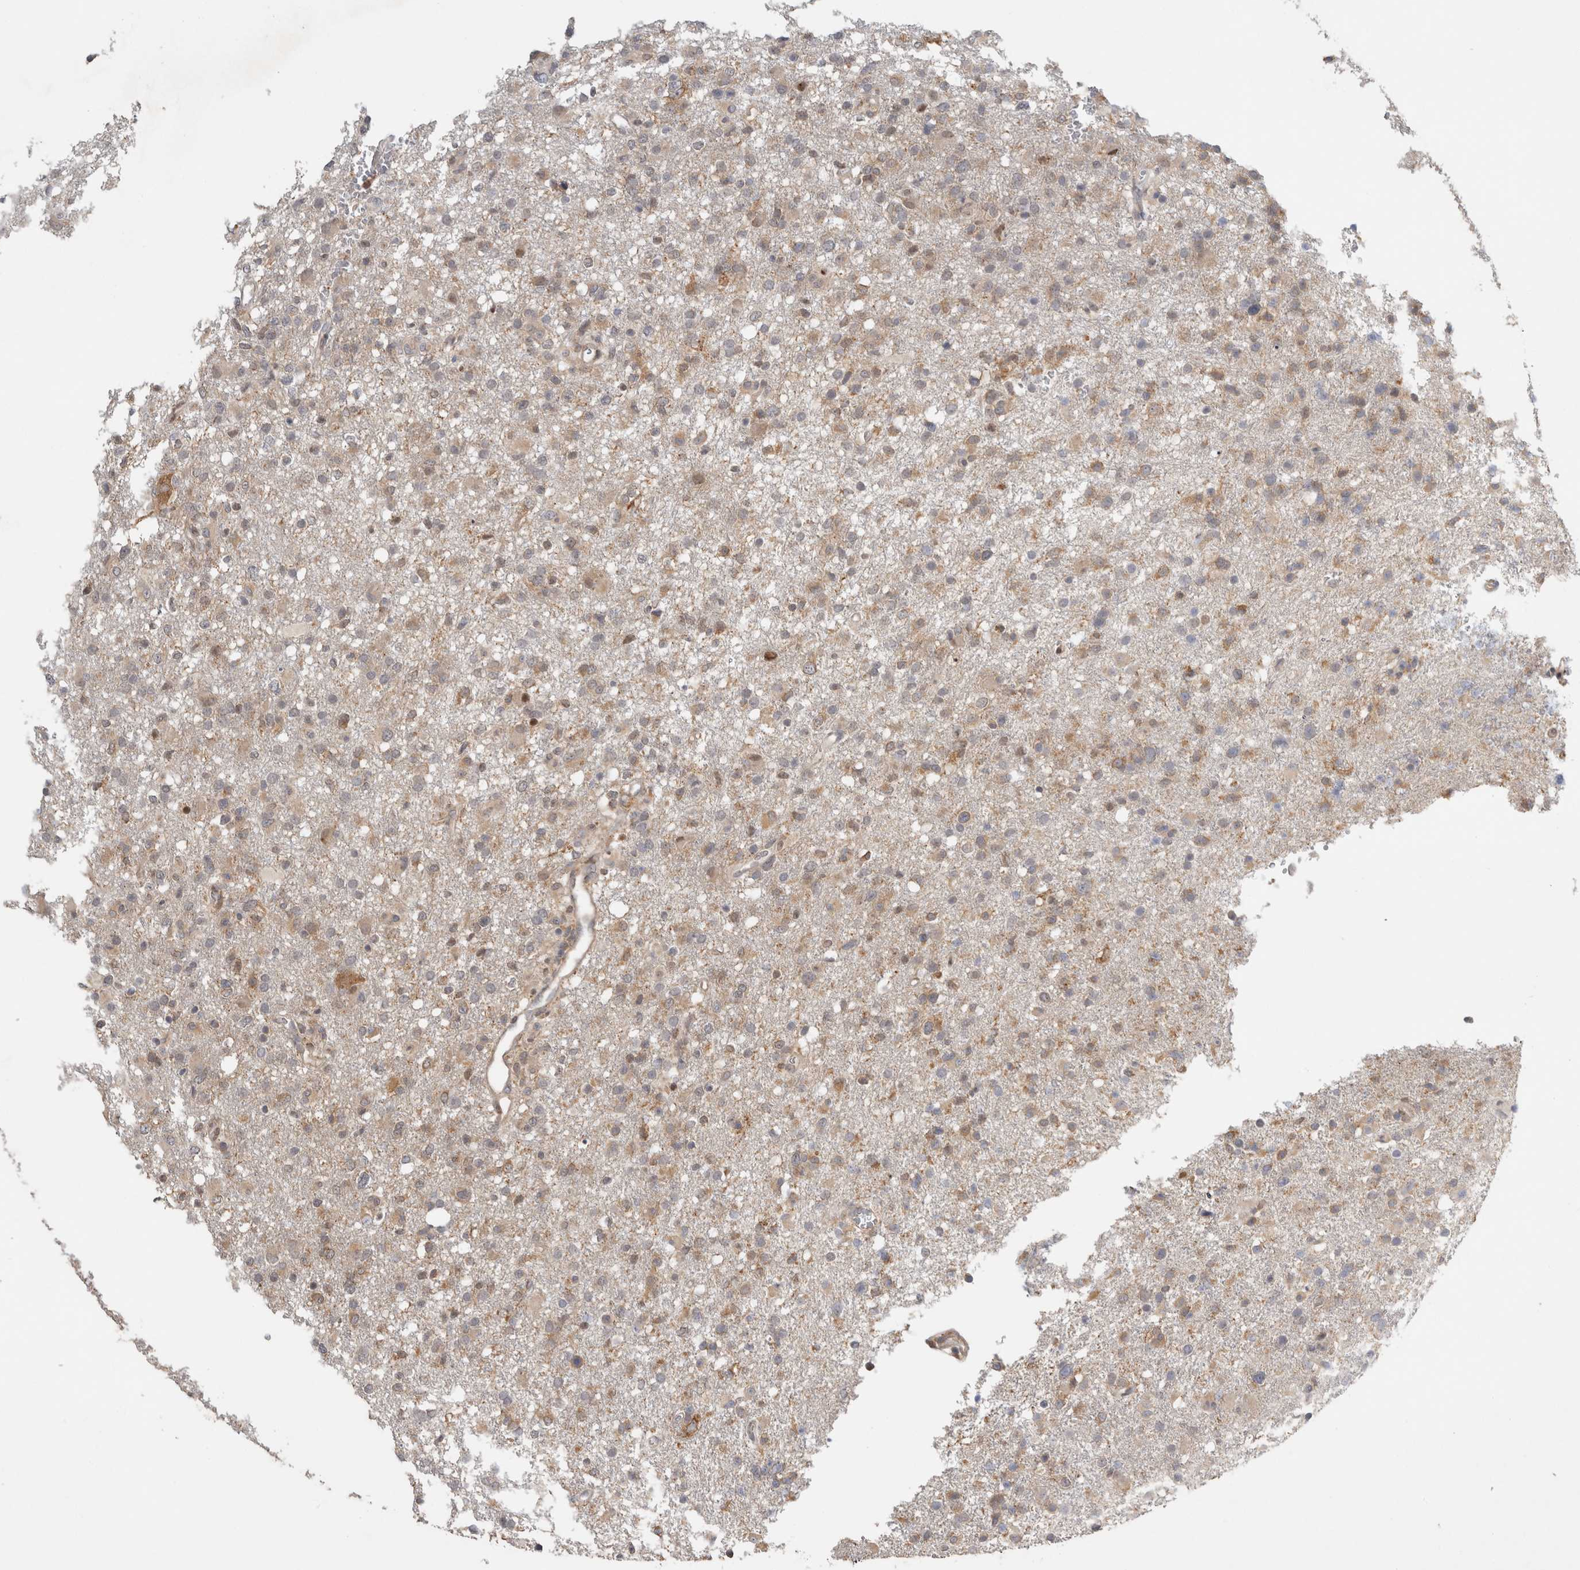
{"staining": {"intensity": "weak", "quantity": "25%-75%", "location": "cytoplasmic/membranous"}, "tissue": "glioma", "cell_type": "Tumor cells", "image_type": "cancer", "snomed": [{"axis": "morphology", "description": "Glioma, malignant, High grade"}, {"axis": "topography", "description": "Brain"}], "caption": "High-grade glioma (malignant) was stained to show a protein in brown. There is low levels of weak cytoplasmic/membranous expression in approximately 25%-75% of tumor cells. The protein of interest is shown in brown color, while the nuclei are stained blue.", "gene": "C8orf58", "patient": {"sex": "female", "age": 57}}